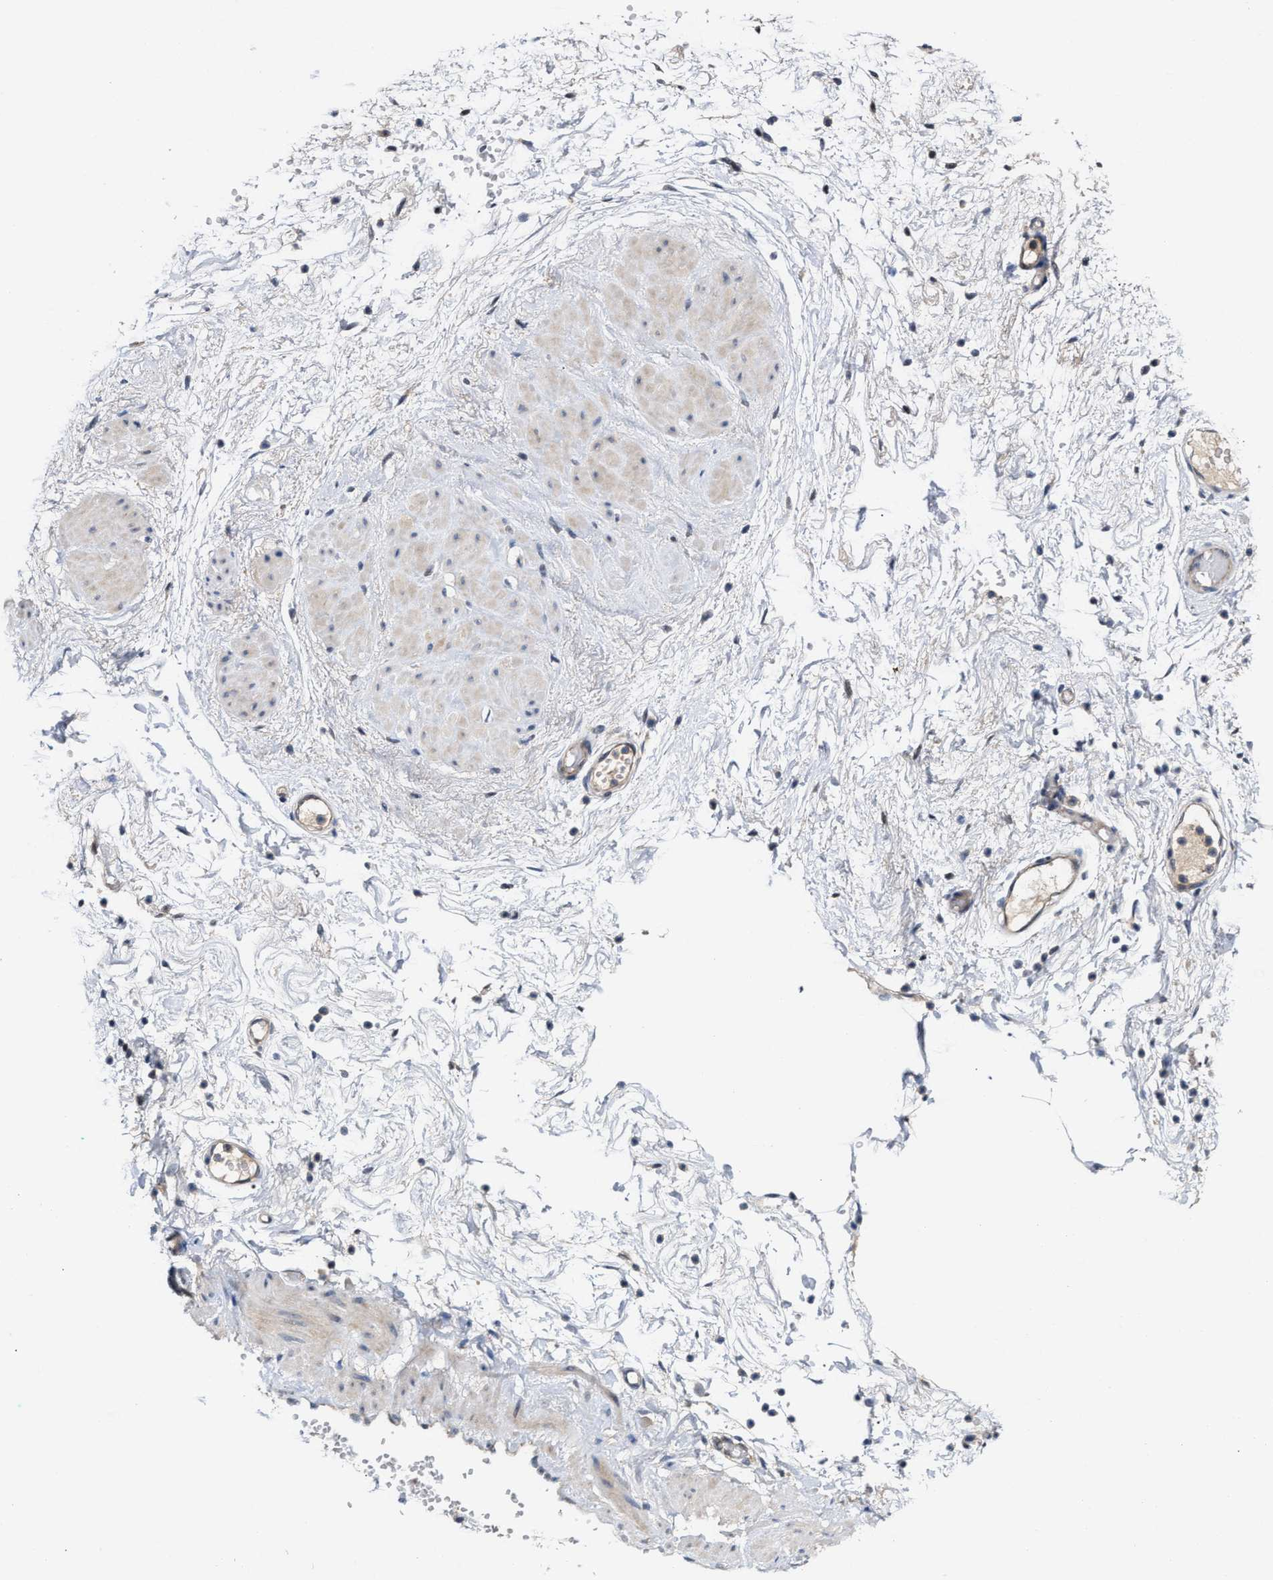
{"staining": {"intensity": "weak", "quantity": ">75%", "location": "cytoplasmic/membranous"}, "tissue": "adipose tissue", "cell_type": "Adipocytes", "image_type": "normal", "snomed": [{"axis": "morphology", "description": "Normal tissue, NOS"}, {"axis": "topography", "description": "Soft tissue"}, {"axis": "topography", "description": "Vascular tissue"}], "caption": "Brown immunohistochemical staining in normal adipose tissue shows weak cytoplasmic/membranous expression in approximately >75% of adipocytes. (IHC, brightfield microscopy, high magnification).", "gene": "BBLN", "patient": {"sex": "female", "age": 35}}